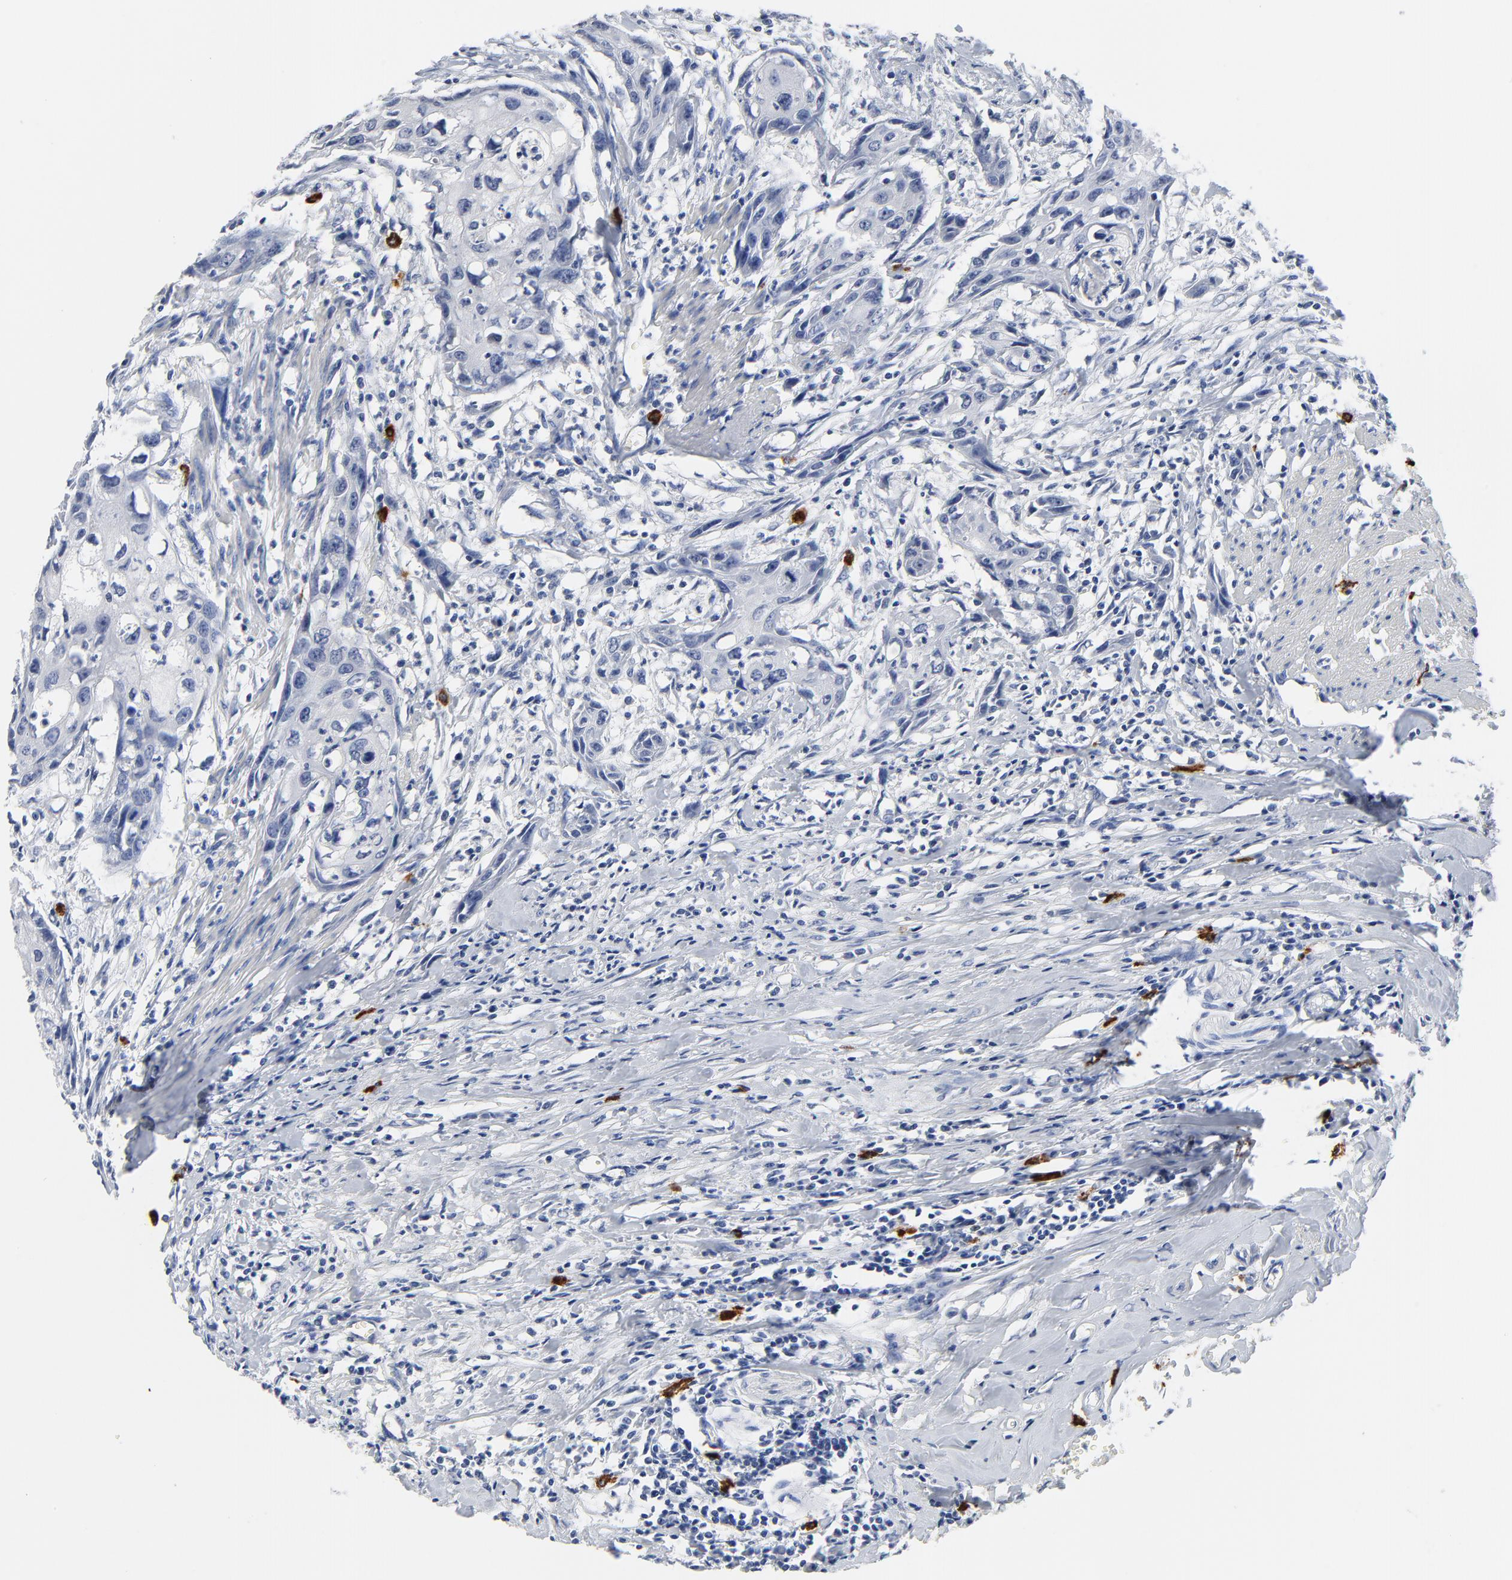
{"staining": {"intensity": "negative", "quantity": "none", "location": "none"}, "tissue": "urothelial cancer", "cell_type": "Tumor cells", "image_type": "cancer", "snomed": [{"axis": "morphology", "description": "Urothelial carcinoma, High grade"}, {"axis": "topography", "description": "Urinary bladder"}], "caption": "A micrograph of urothelial cancer stained for a protein reveals no brown staining in tumor cells. Nuclei are stained in blue.", "gene": "FBXL5", "patient": {"sex": "male", "age": 54}}